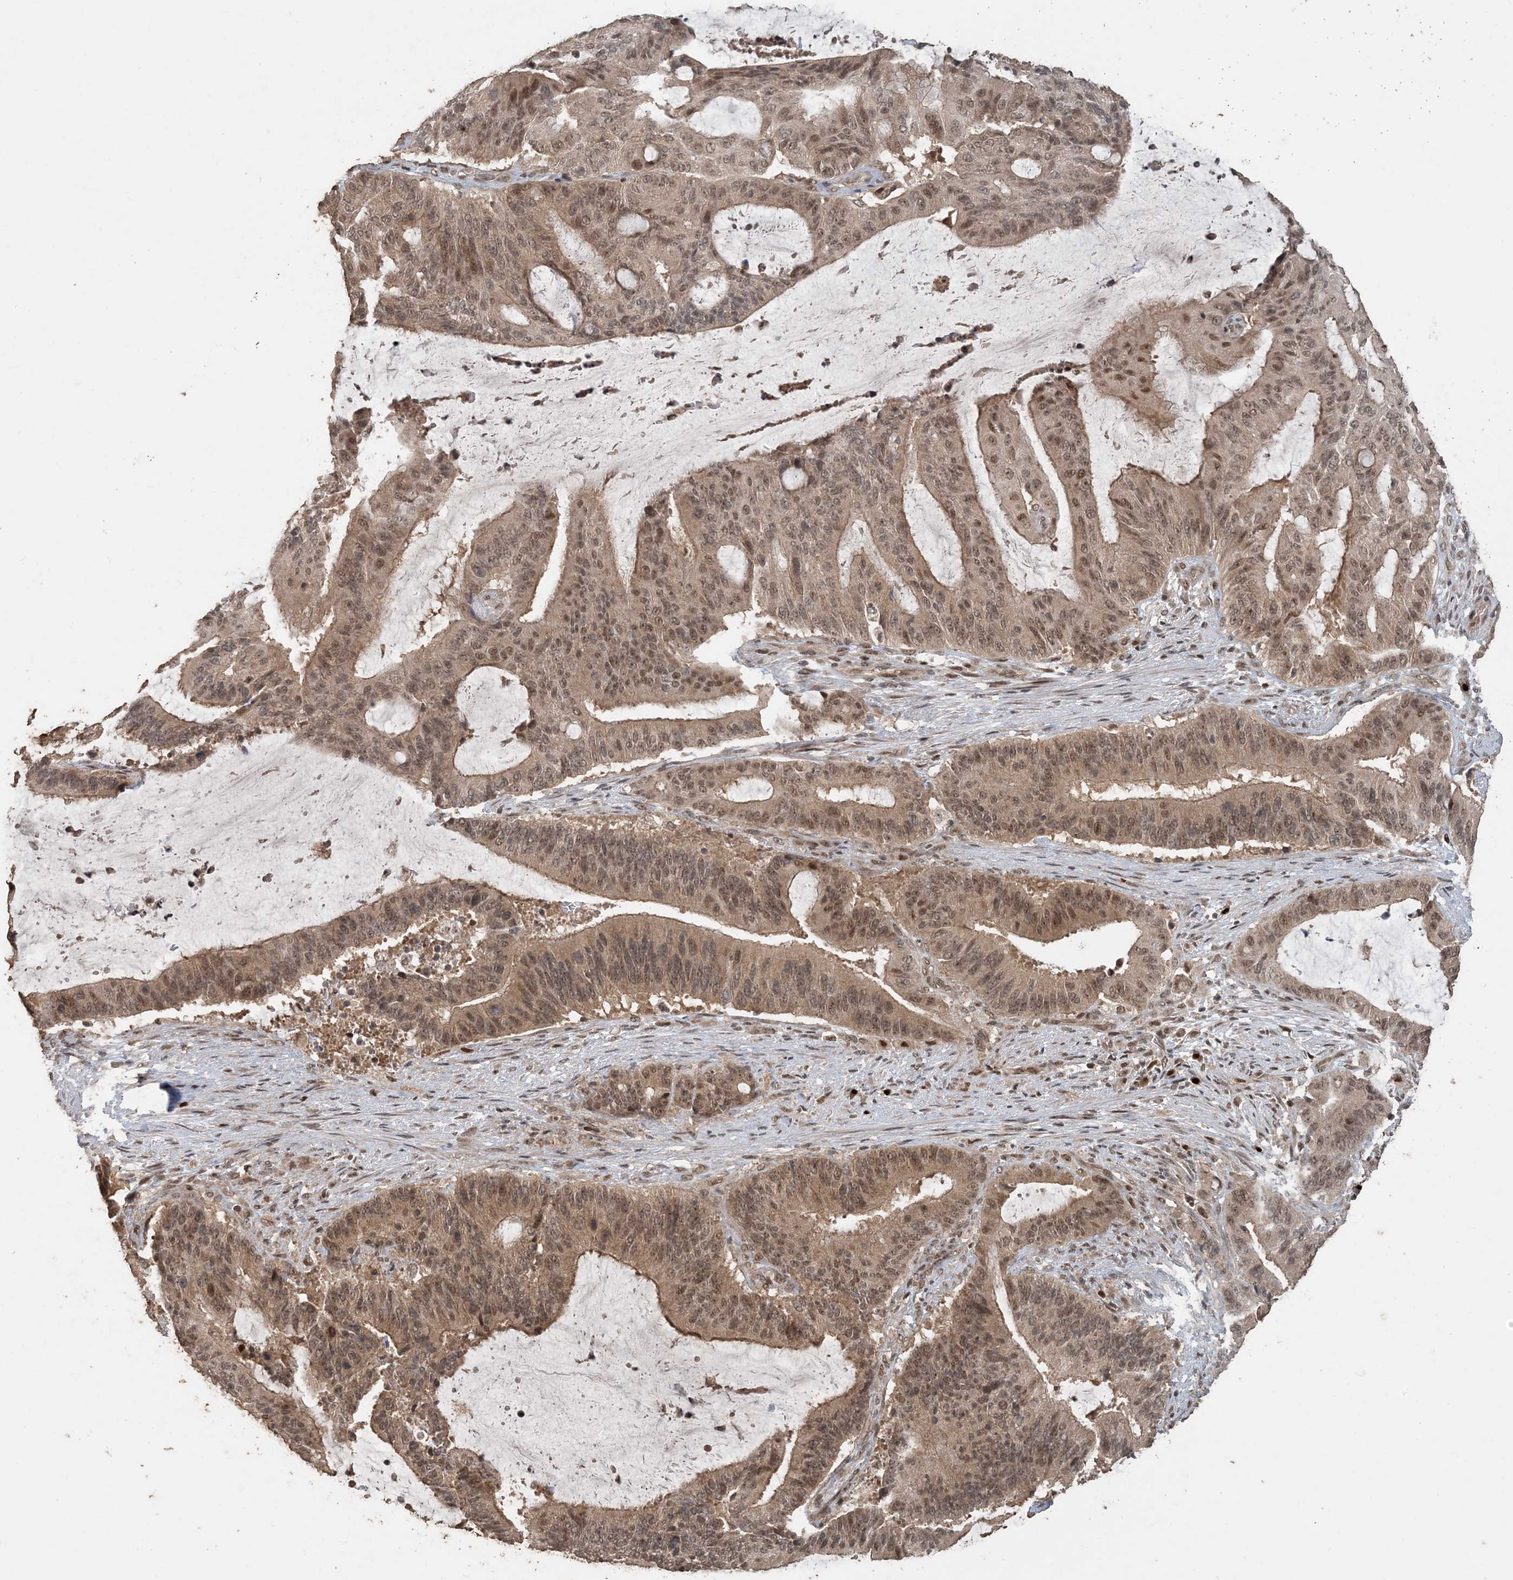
{"staining": {"intensity": "moderate", "quantity": ">75%", "location": "cytoplasmic/membranous,nuclear"}, "tissue": "liver cancer", "cell_type": "Tumor cells", "image_type": "cancer", "snomed": [{"axis": "morphology", "description": "Normal tissue, NOS"}, {"axis": "morphology", "description": "Cholangiocarcinoma"}, {"axis": "topography", "description": "Liver"}, {"axis": "topography", "description": "Peripheral nerve tissue"}], "caption": "Moderate cytoplasmic/membranous and nuclear staining for a protein is identified in approximately >75% of tumor cells of liver cancer (cholangiocarcinoma) using immunohistochemistry.", "gene": "ATP13A2", "patient": {"sex": "female", "age": 73}}